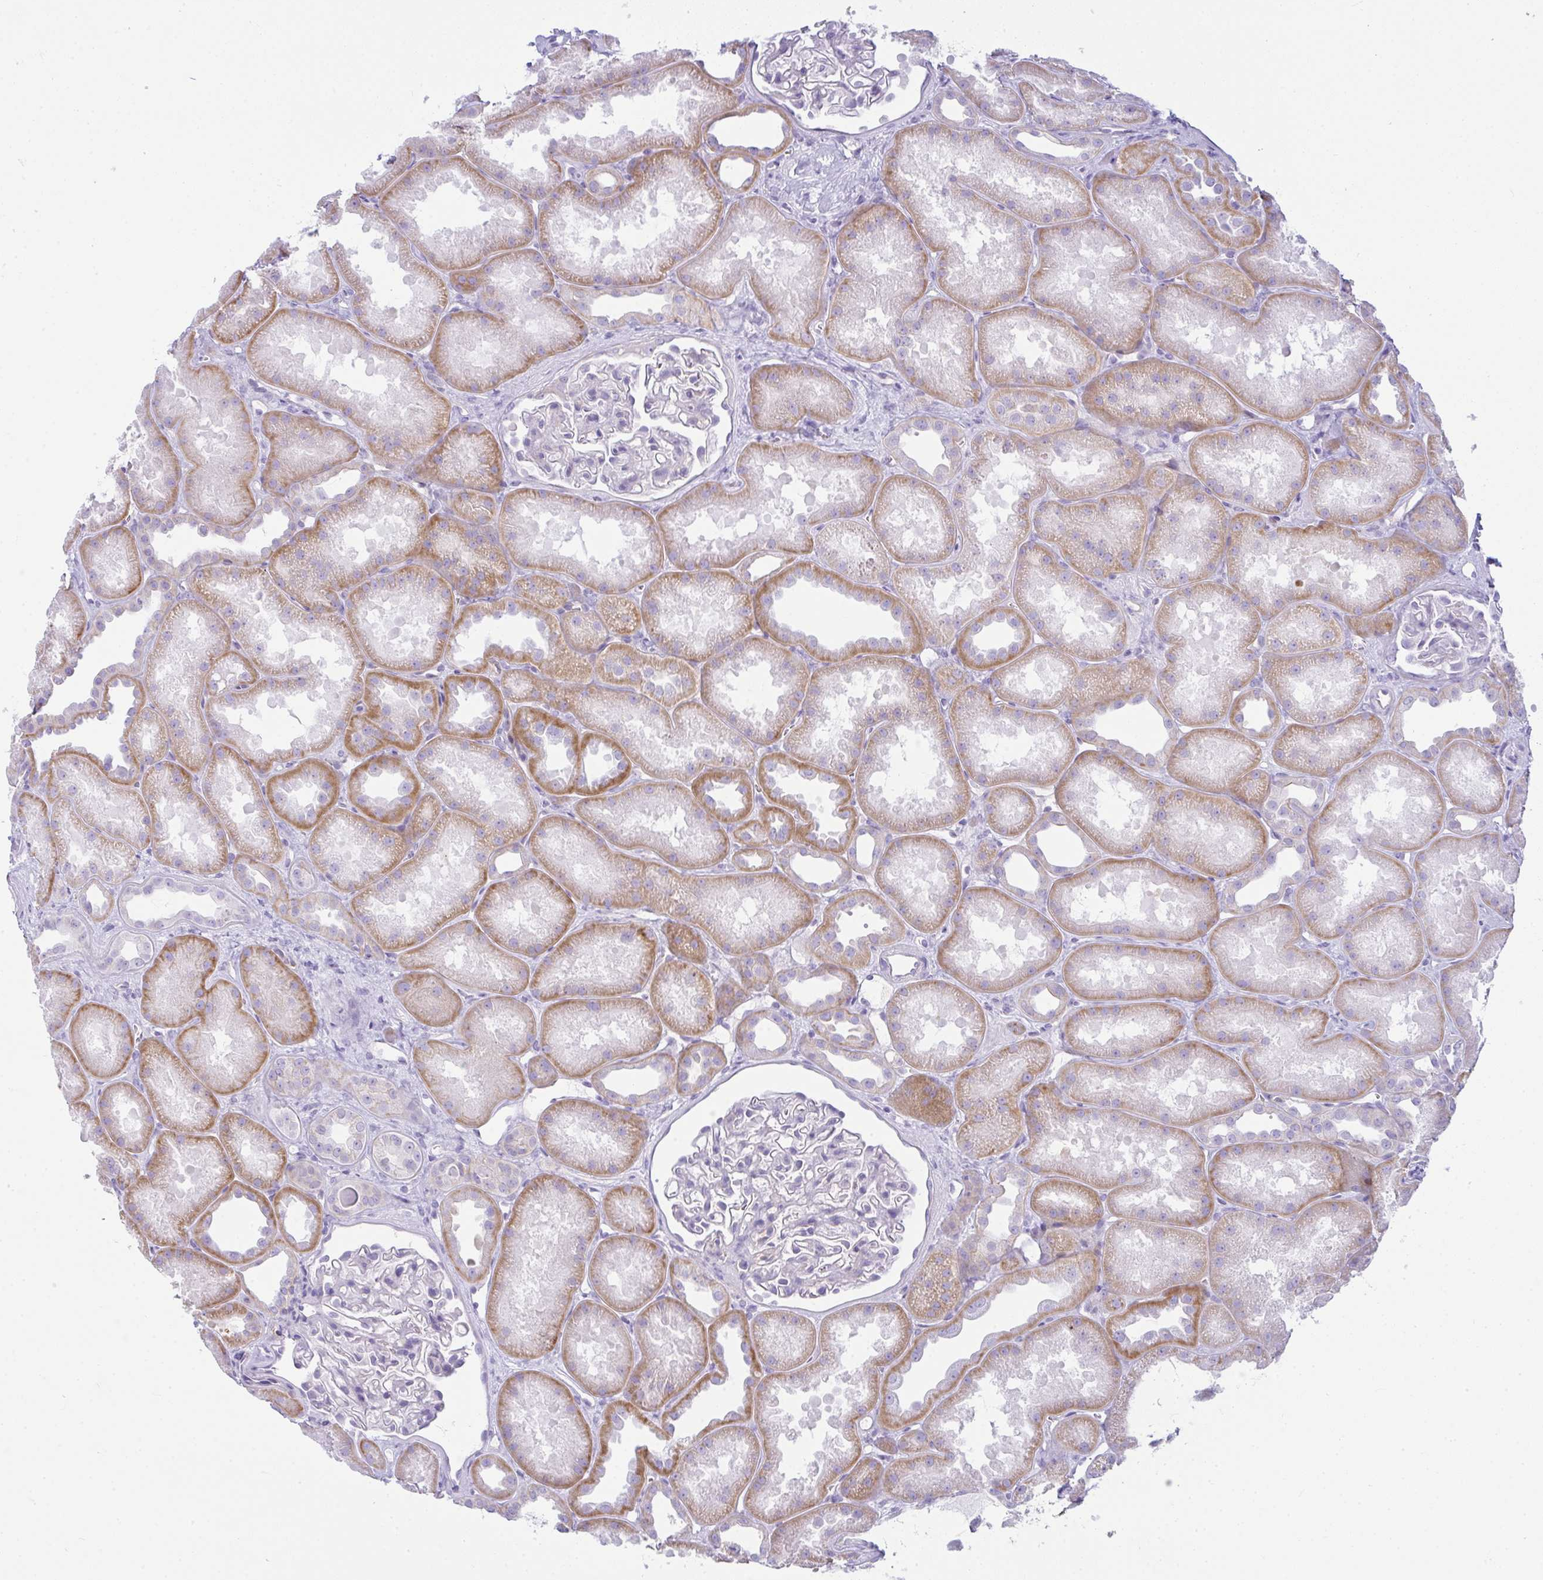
{"staining": {"intensity": "negative", "quantity": "none", "location": "none"}, "tissue": "kidney", "cell_type": "Cells in glomeruli", "image_type": "normal", "snomed": [{"axis": "morphology", "description": "Normal tissue, NOS"}, {"axis": "topography", "description": "Kidney"}], "caption": "Kidney was stained to show a protein in brown. There is no significant staining in cells in glomeruli. Nuclei are stained in blue.", "gene": "RASL10A", "patient": {"sex": "male", "age": 61}}